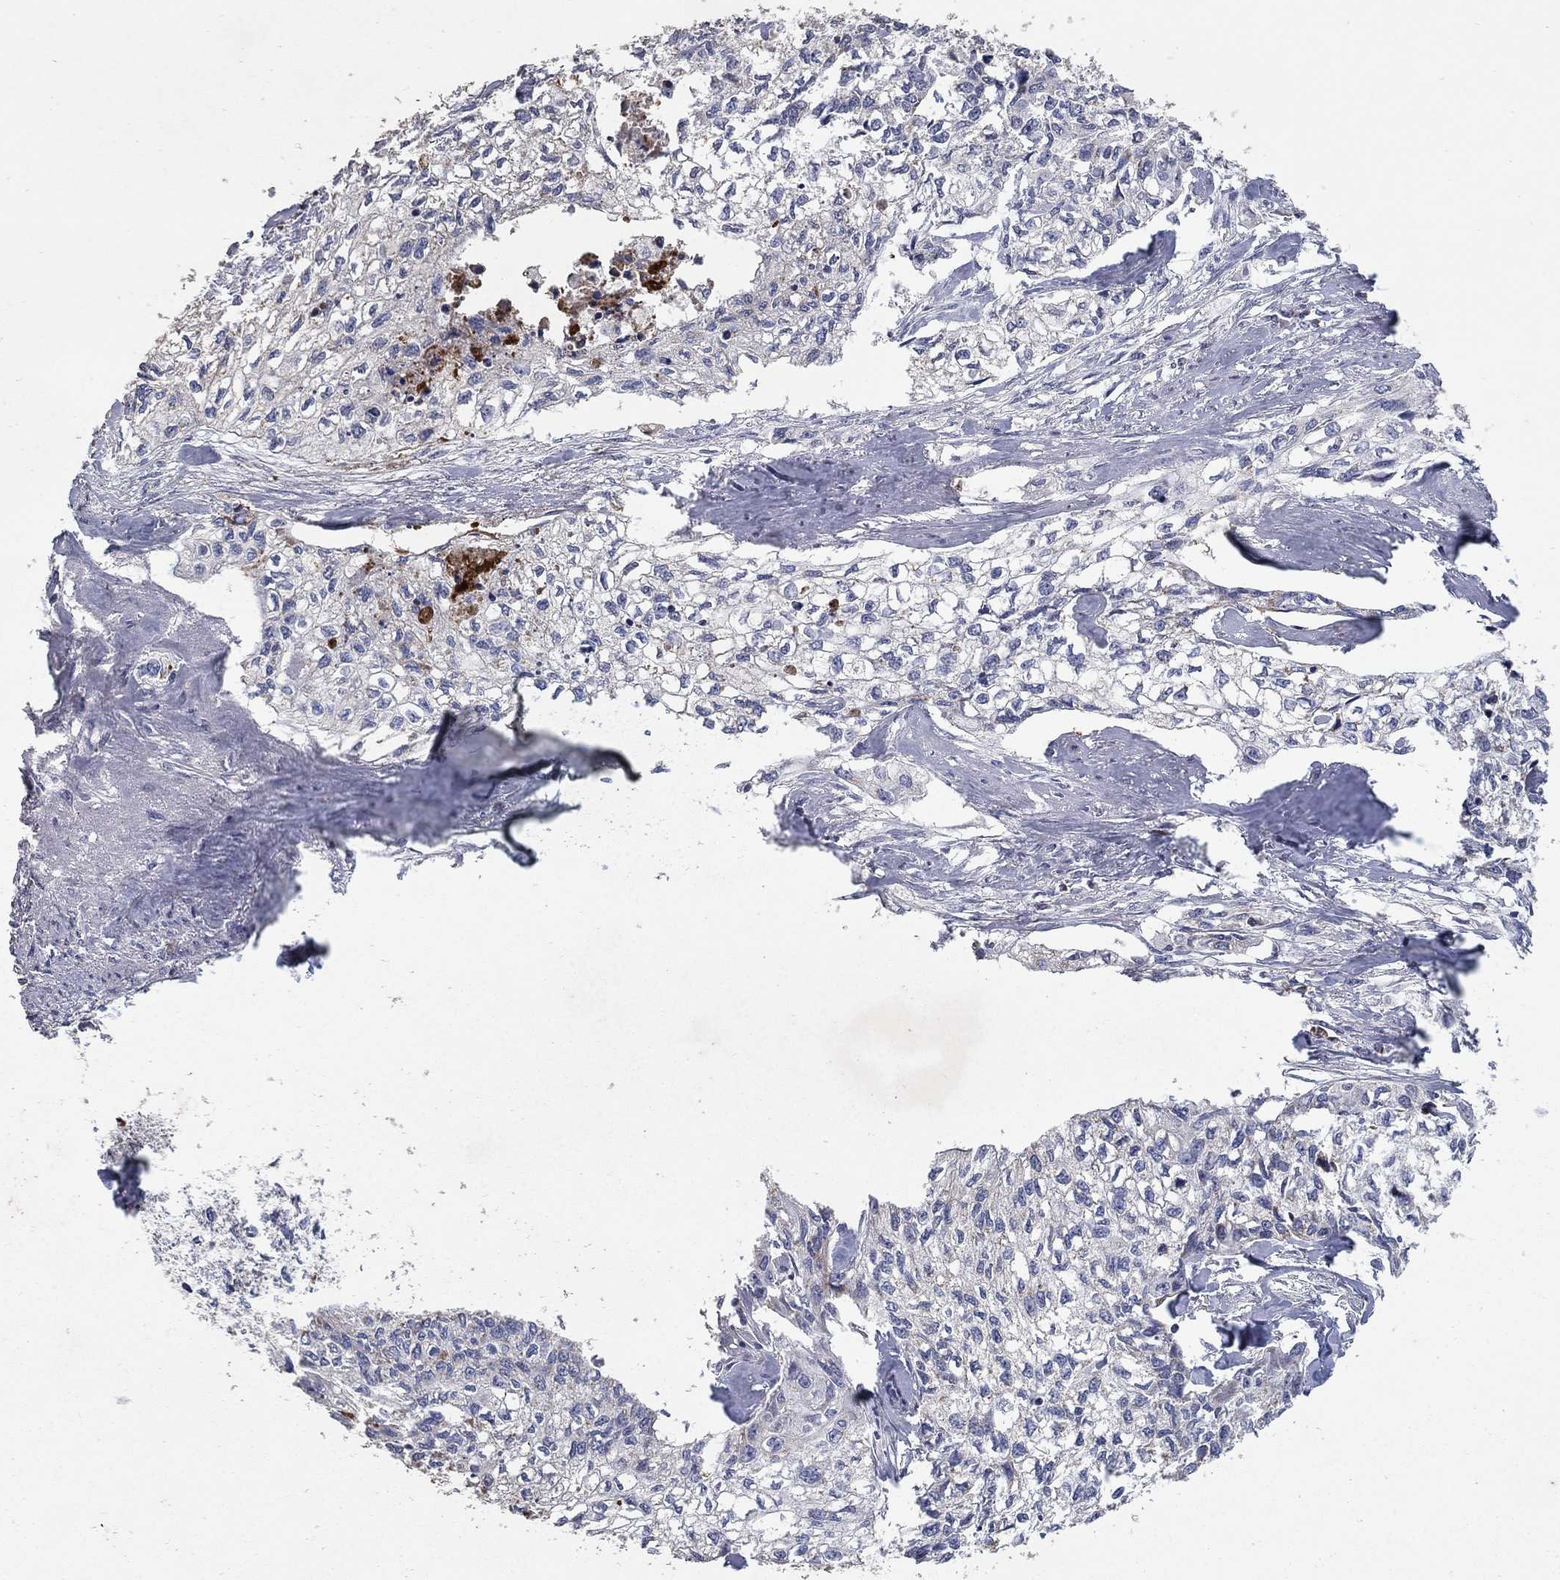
{"staining": {"intensity": "negative", "quantity": "none", "location": "none"}, "tissue": "cervical cancer", "cell_type": "Tumor cells", "image_type": "cancer", "snomed": [{"axis": "morphology", "description": "Squamous cell carcinoma, NOS"}, {"axis": "topography", "description": "Cervix"}], "caption": "Tumor cells are negative for brown protein staining in cervical cancer (squamous cell carcinoma). Brightfield microscopy of IHC stained with DAB (3,3'-diaminobenzidine) (brown) and hematoxylin (blue), captured at high magnification.", "gene": "GPSM1", "patient": {"sex": "female", "age": 58}}